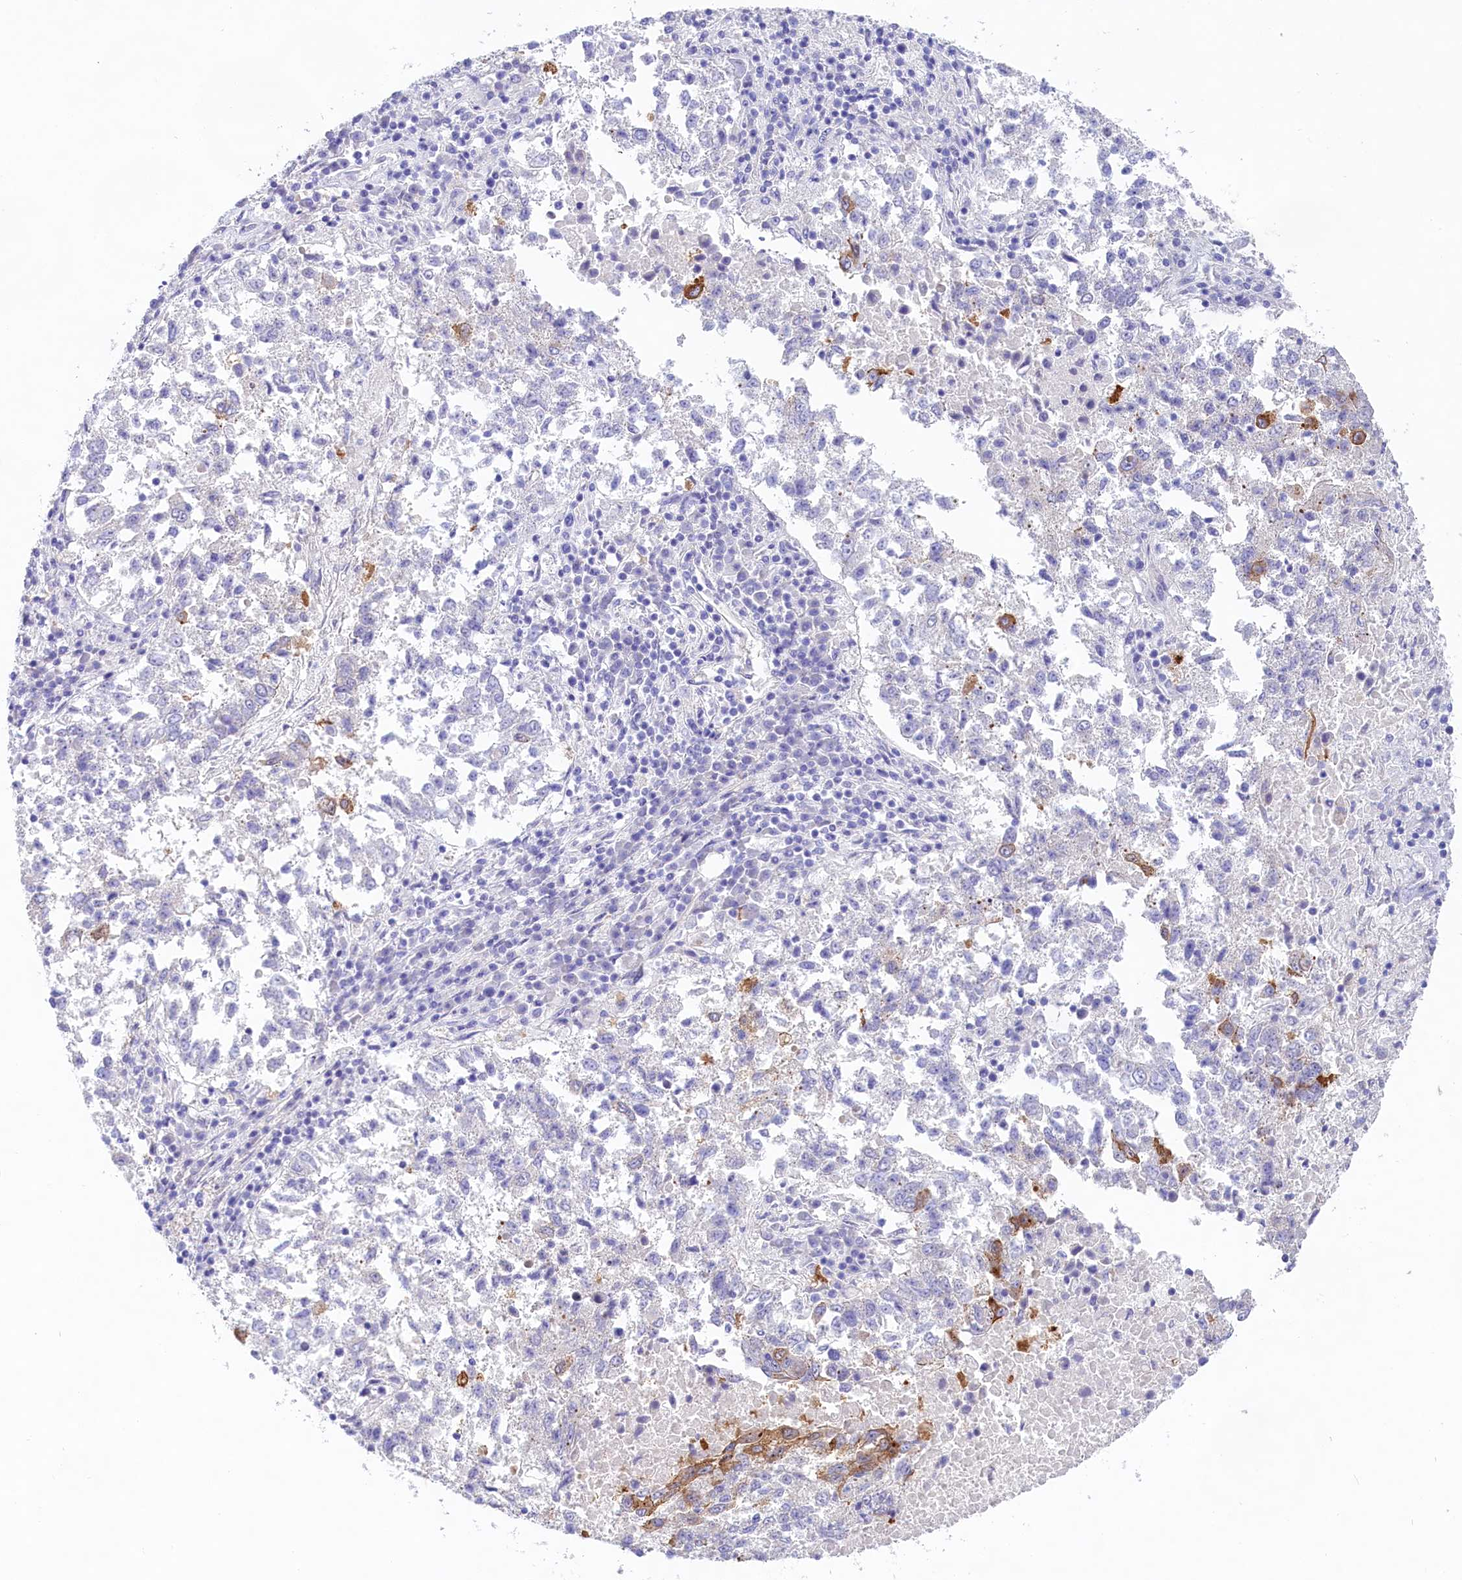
{"staining": {"intensity": "moderate", "quantity": "<25%", "location": "cytoplasmic/membranous"}, "tissue": "lung cancer", "cell_type": "Tumor cells", "image_type": "cancer", "snomed": [{"axis": "morphology", "description": "Squamous cell carcinoma, NOS"}, {"axis": "topography", "description": "Lung"}], "caption": "Protein staining of lung cancer tissue reveals moderate cytoplasmic/membranous expression in approximately <25% of tumor cells.", "gene": "PPP1R13L", "patient": {"sex": "male", "age": 73}}